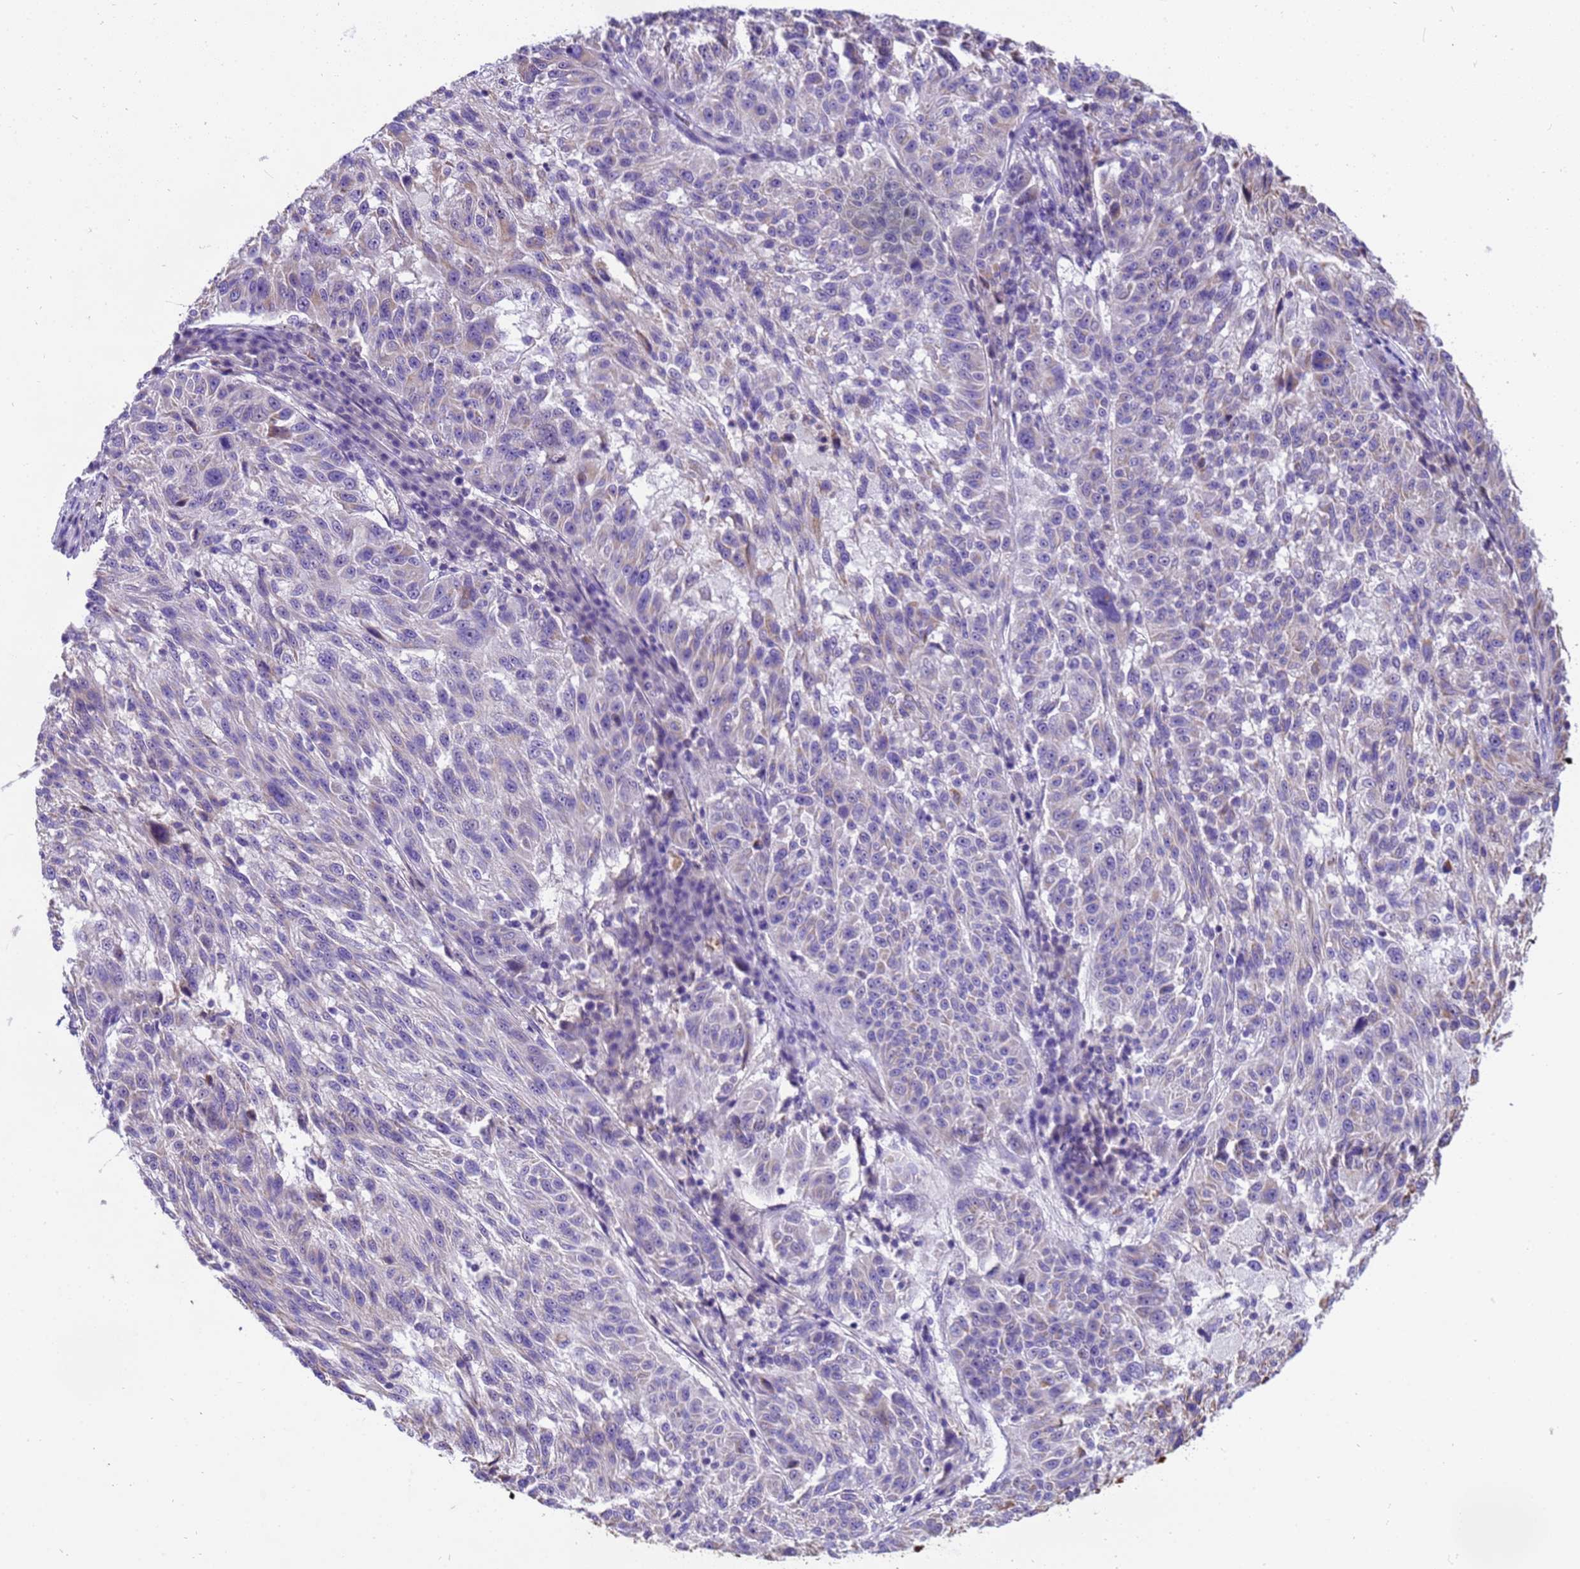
{"staining": {"intensity": "negative", "quantity": "none", "location": "none"}, "tissue": "melanoma", "cell_type": "Tumor cells", "image_type": "cancer", "snomed": [{"axis": "morphology", "description": "Malignant melanoma, NOS"}, {"axis": "topography", "description": "Skin"}], "caption": "Immunohistochemical staining of human malignant melanoma demonstrates no significant expression in tumor cells.", "gene": "PIEZO2", "patient": {"sex": "male", "age": 53}}